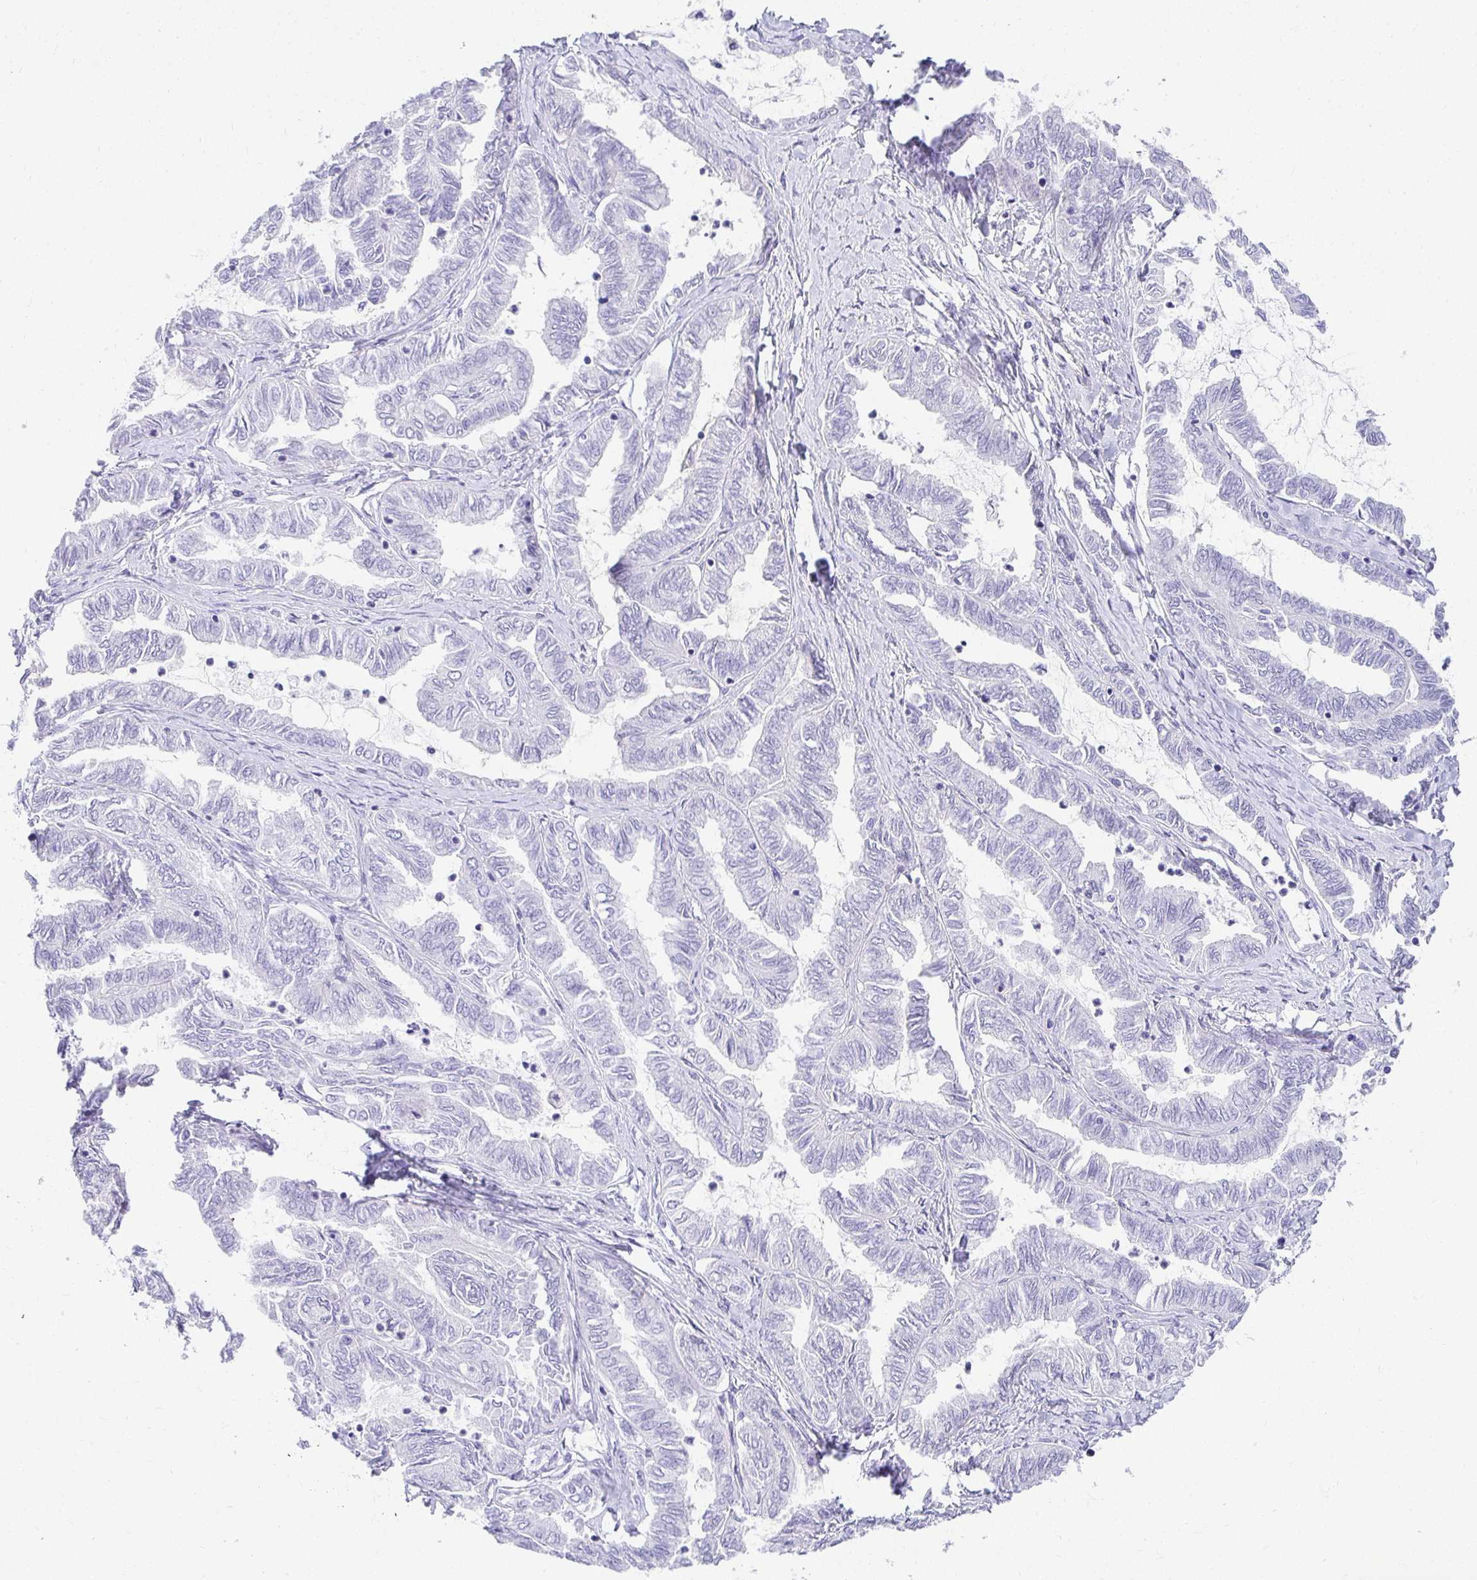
{"staining": {"intensity": "negative", "quantity": "none", "location": "none"}, "tissue": "ovarian cancer", "cell_type": "Tumor cells", "image_type": "cancer", "snomed": [{"axis": "morphology", "description": "Carcinoma, endometroid"}, {"axis": "topography", "description": "Ovary"}], "caption": "This histopathology image is of ovarian endometroid carcinoma stained with immunohistochemistry to label a protein in brown with the nuclei are counter-stained blue. There is no positivity in tumor cells. (Brightfield microscopy of DAB IHC at high magnification).", "gene": "CHAT", "patient": {"sex": "female", "age": 70}}